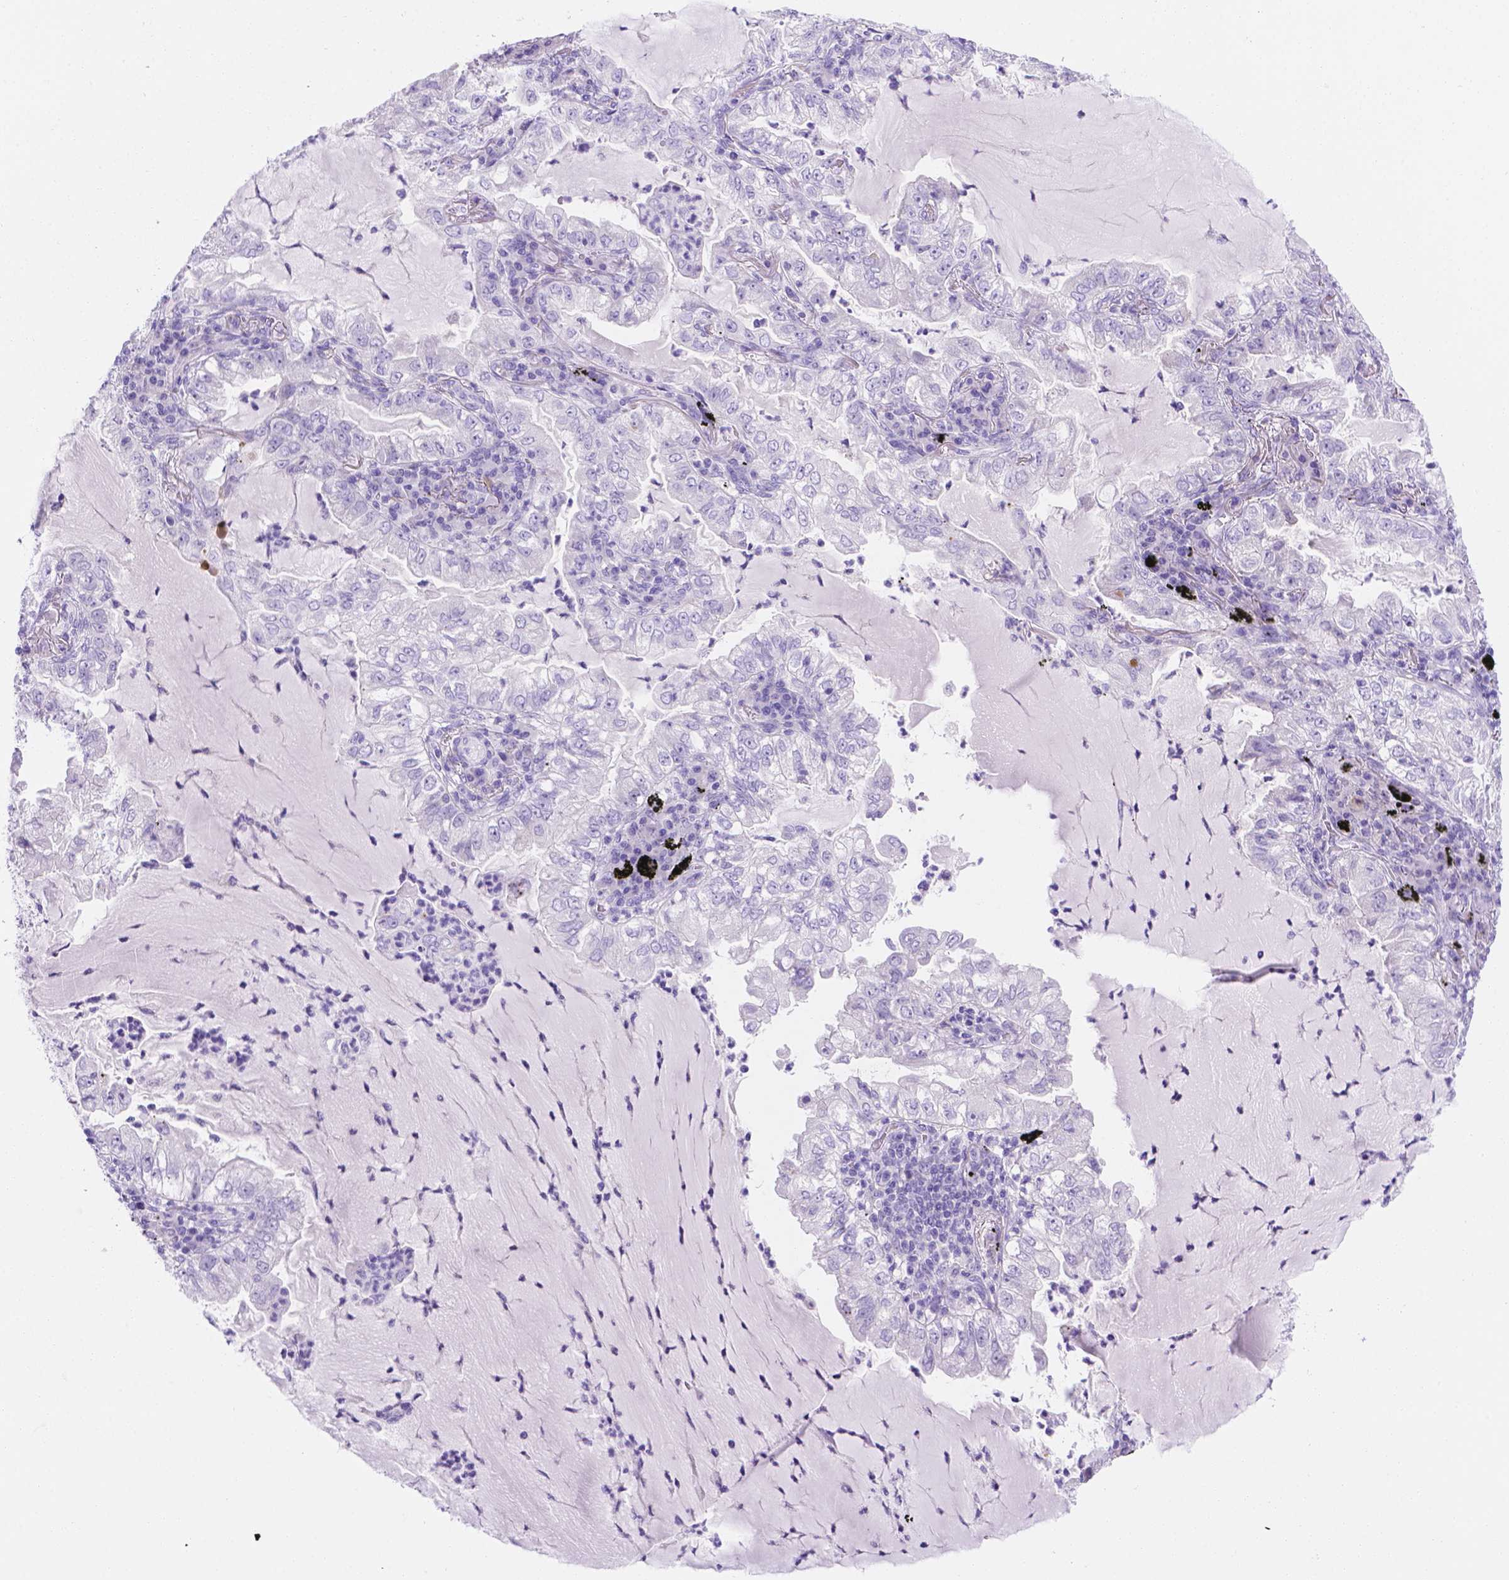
{"staining": {"intensity": "negative", "quantity": "none", "location": "none"}, "tissue": "lung cancer", "cell_type": "Tumor cells", "image_type": "cancer", "snomed": [{"axis": "morphology", "description": "Adenocarcinoma, NOS"}, {"axis": "topography", "description": "Lung"}], "caption": "Lung cancer stained for a protein using immunohistochemistry shows no staining tumor cells.", "gene": "MLN", "patient": {"sex": "female", "age": 73}}